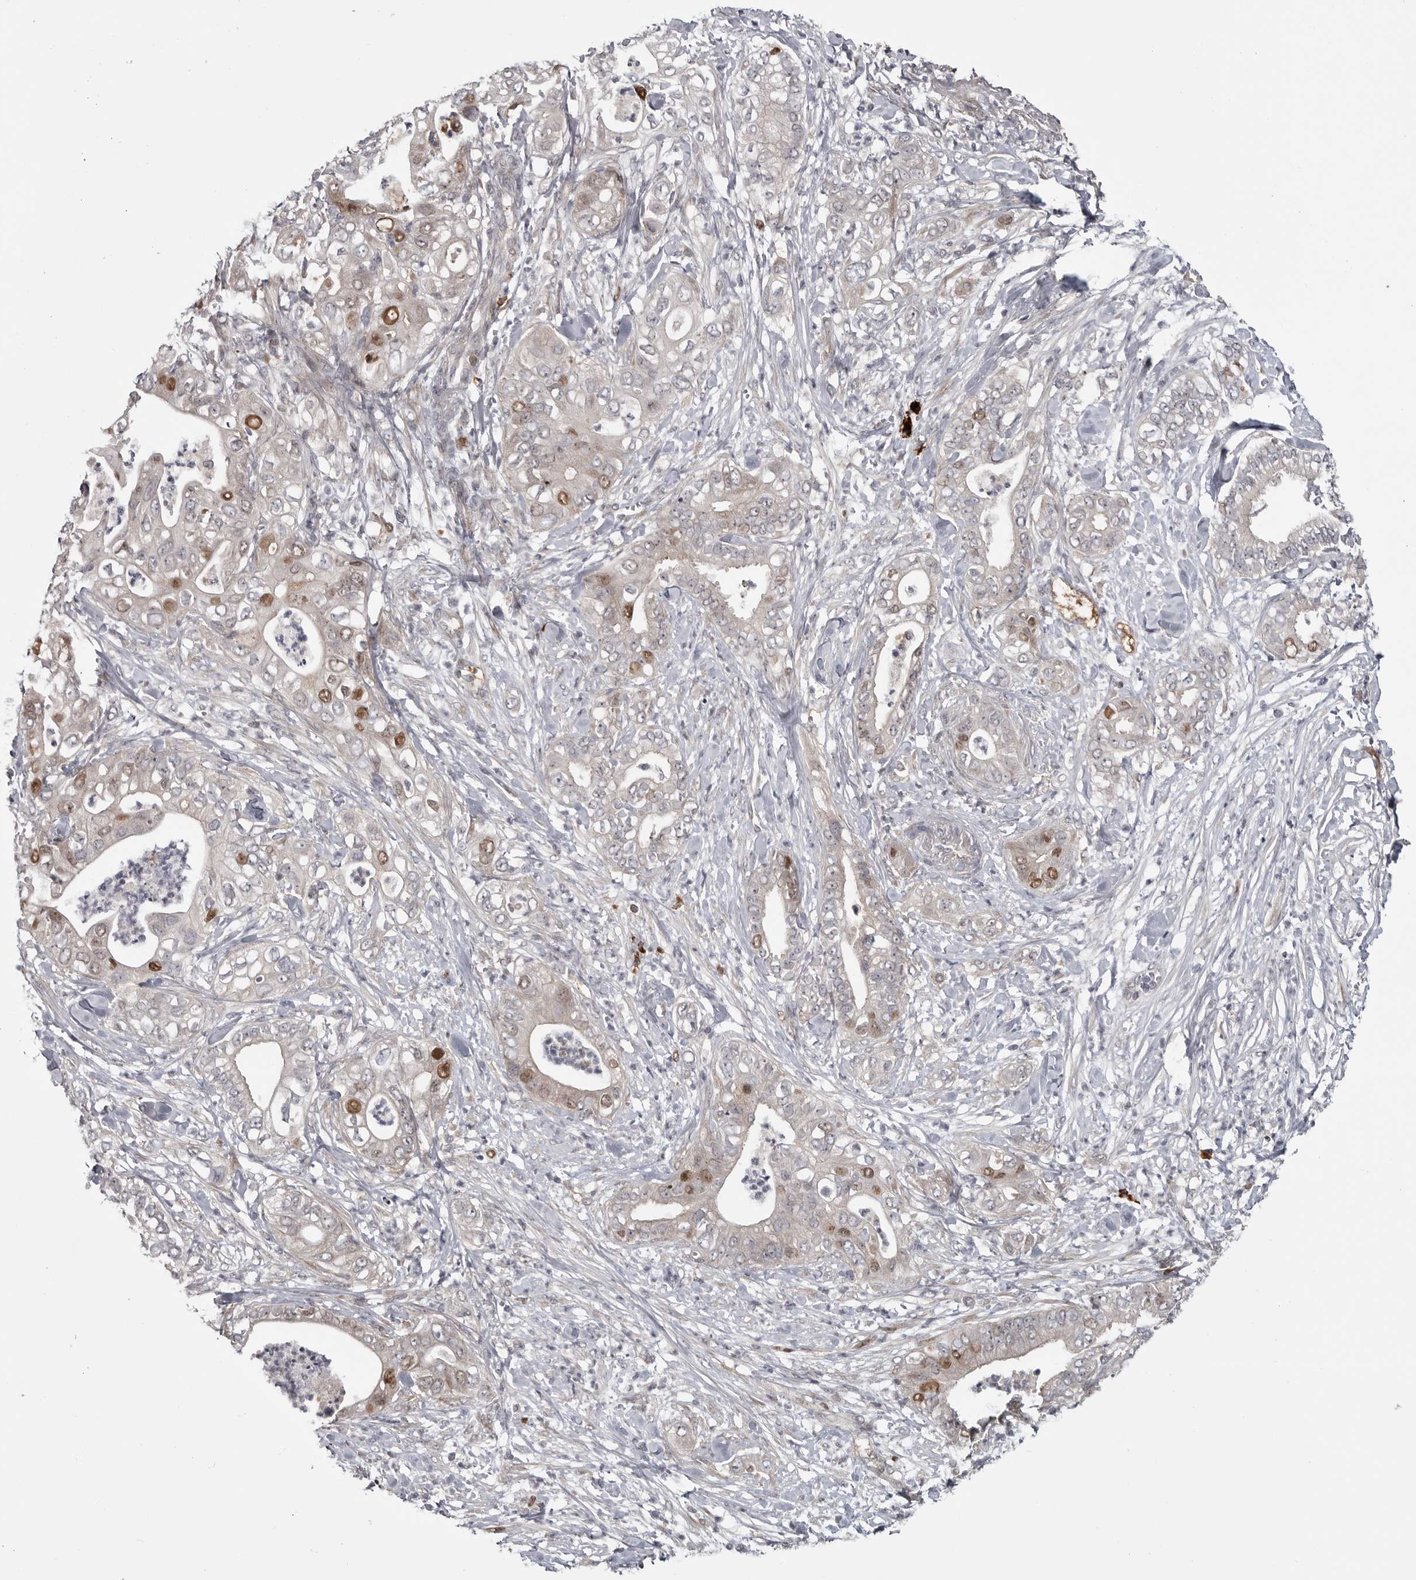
{"staining": {"intensity": "strong", "quantity": "<25%", "location": "nuclear"}, "tissue": "pancreatic cancer", "cell_type": "Tumor cells", "image_type": "cancer", "snomed": [{"axis": "morphology", "description": "Adenocarcinoma, NOS"}, {"axis": "topography", "description": "Pancreas"}], "caption": "The image shows immunohistochemical staining of pancreatic cancer. There is strong nuclear staining is seen in approximately <25% of tumor cells.", "gene": "ZNF277", "patient": {"sex": "female", "age": 78}}